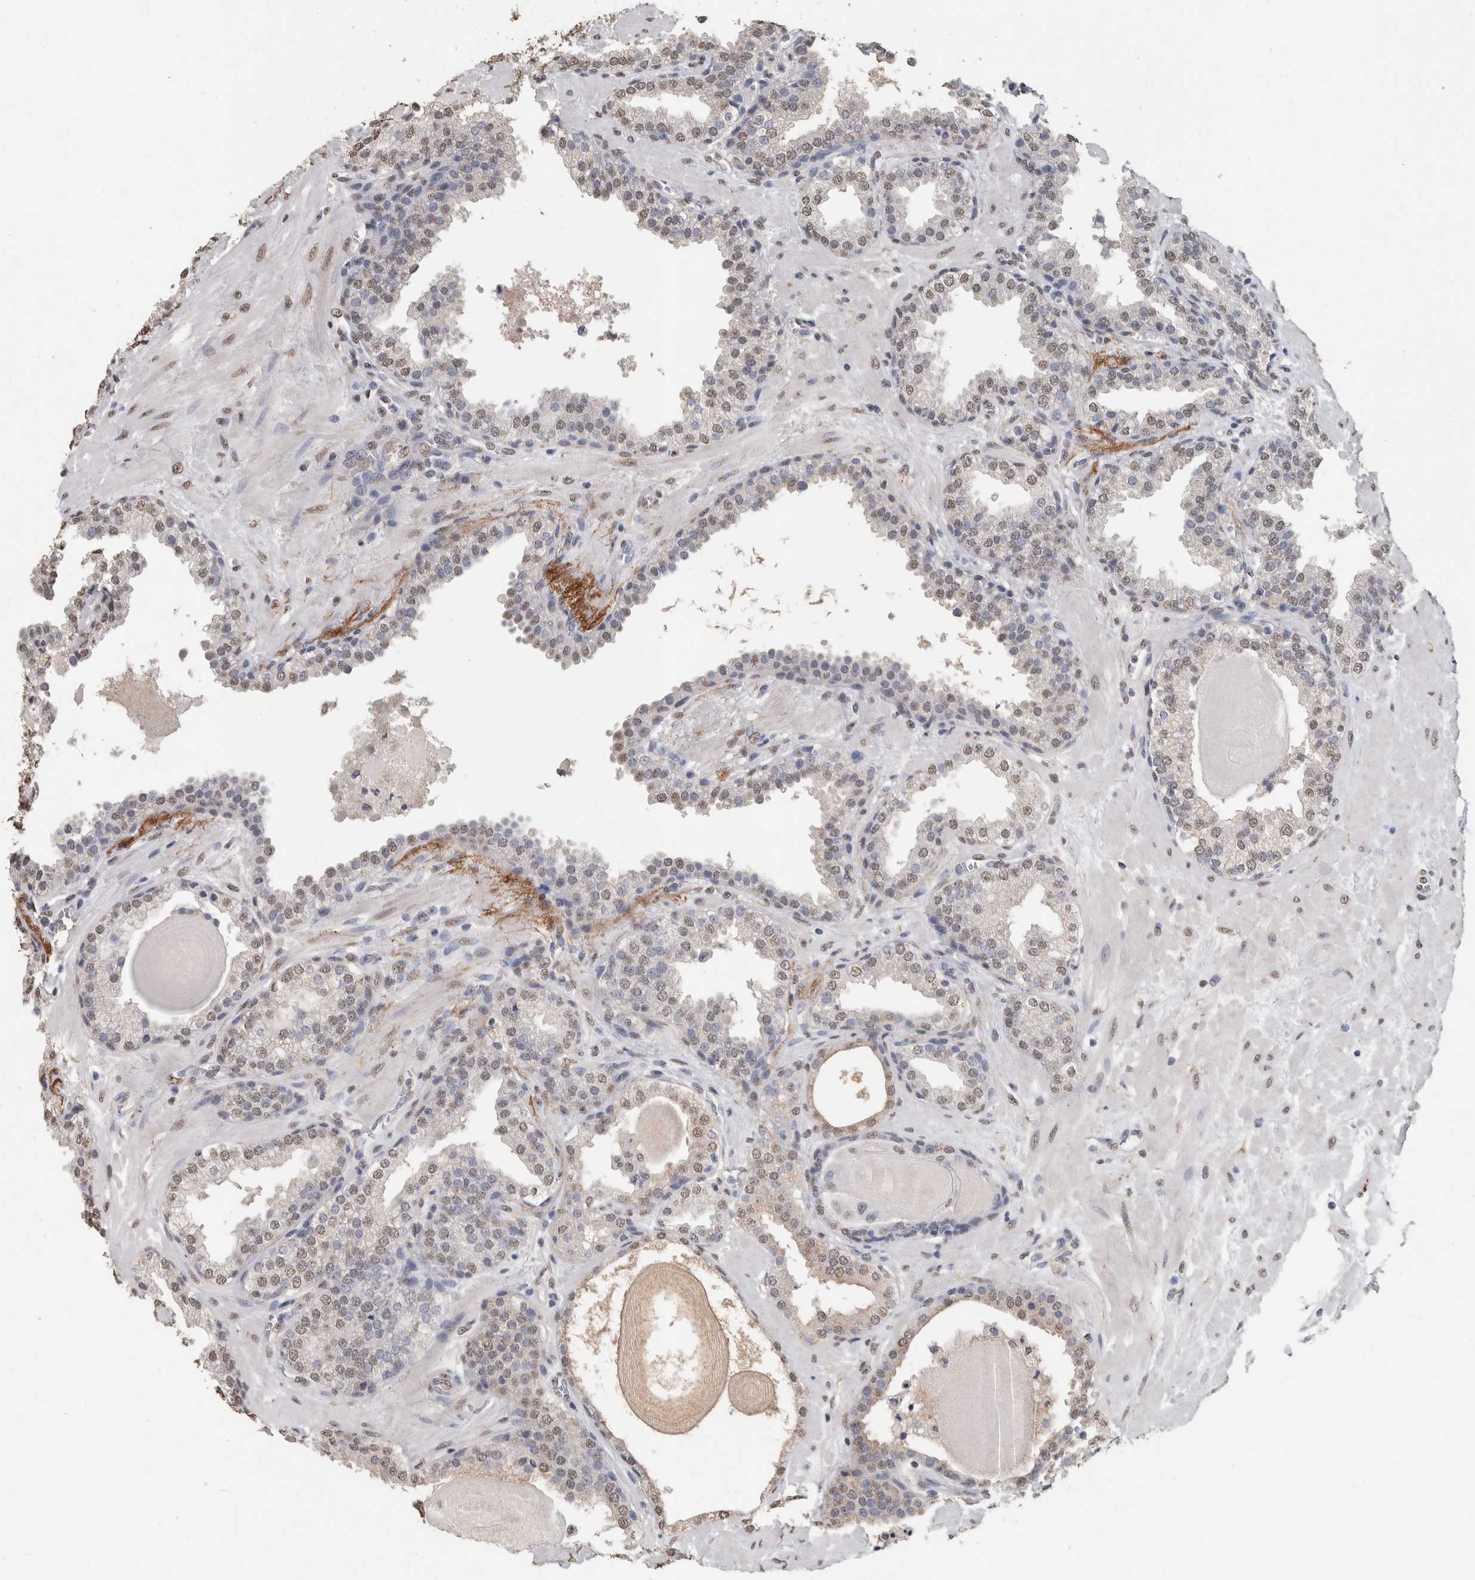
{"staining": {"intensity": "weak", "quantity": ">75%", "location": "cytoplasmic/membranous,nuclear"}, "tissue": "prostate", "cell_type": "Glandular cells", "image_type": "normal", "snomed": [{"axis": "morphology", "description": "Normal tissue, NOS"}, {"axis": "topography", "description": "Prostate"}], "caption": "Immunohistochemistry of benign human prostate displays low levels of weak cytoplasmic/membranous,nuclear staining in about >75% of glandular cells.", "gene": "LTBP1", "patient": {"sex": "male", "age": 51}}